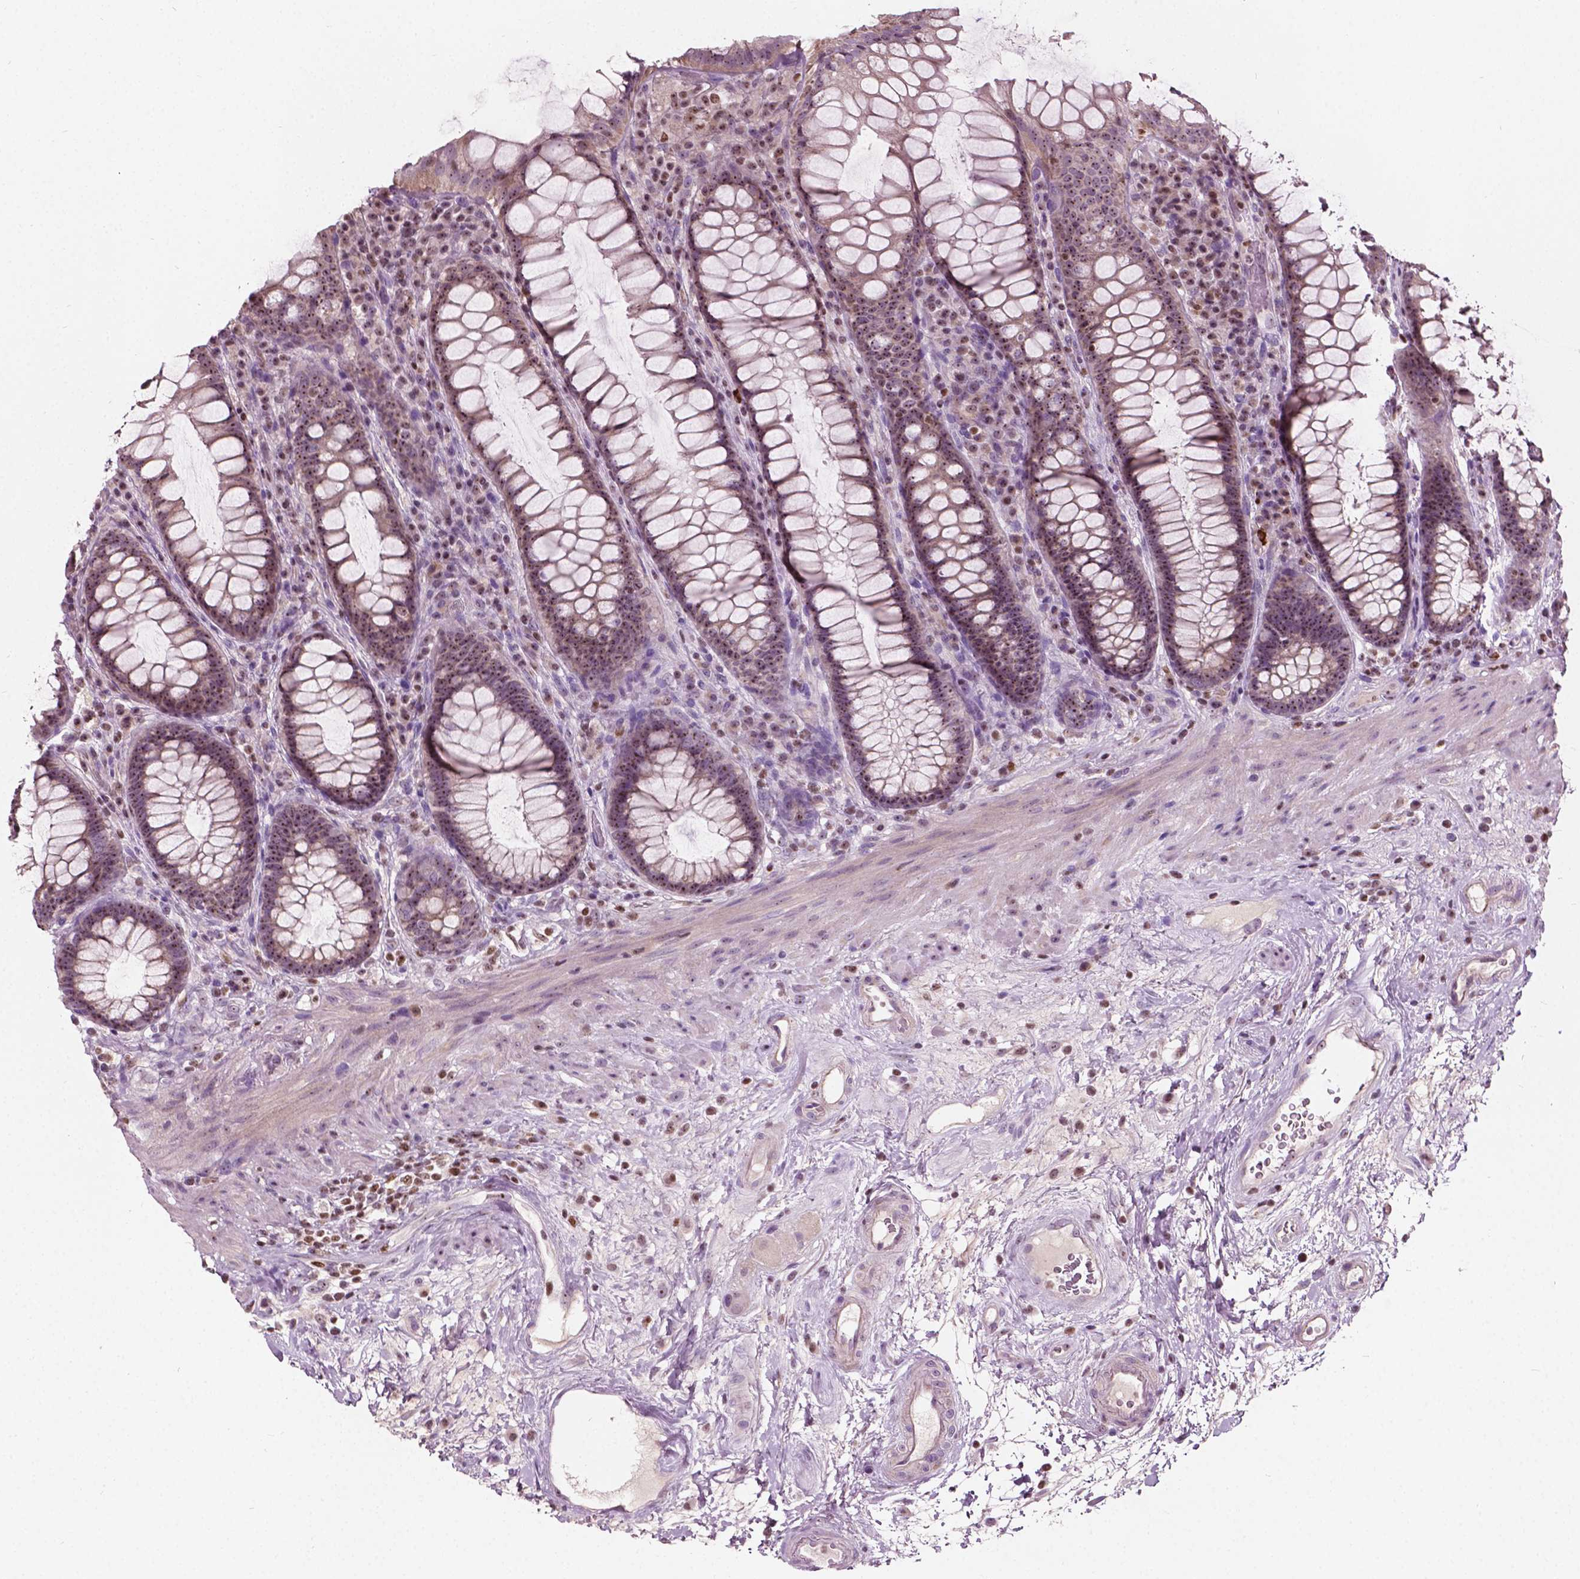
{"staining": {"intensity": "moderate", "quantity": ">75%", "location": "nuclear"}, "tissue": "rectum", "cell_type": "Glandular cells", "image_type": "normal", "snomed": [{"axis": "morphology", "description": "Normal tissue, NOS"}, {"axis": "topography", "description": "Rectum"}], "caption": "A brown stain highlights moderate nuclear expression of a protein in glandular cells of benign human rectum.", "gene": "ODF3L2", "patient": {"sex": "male", "age": 72}}